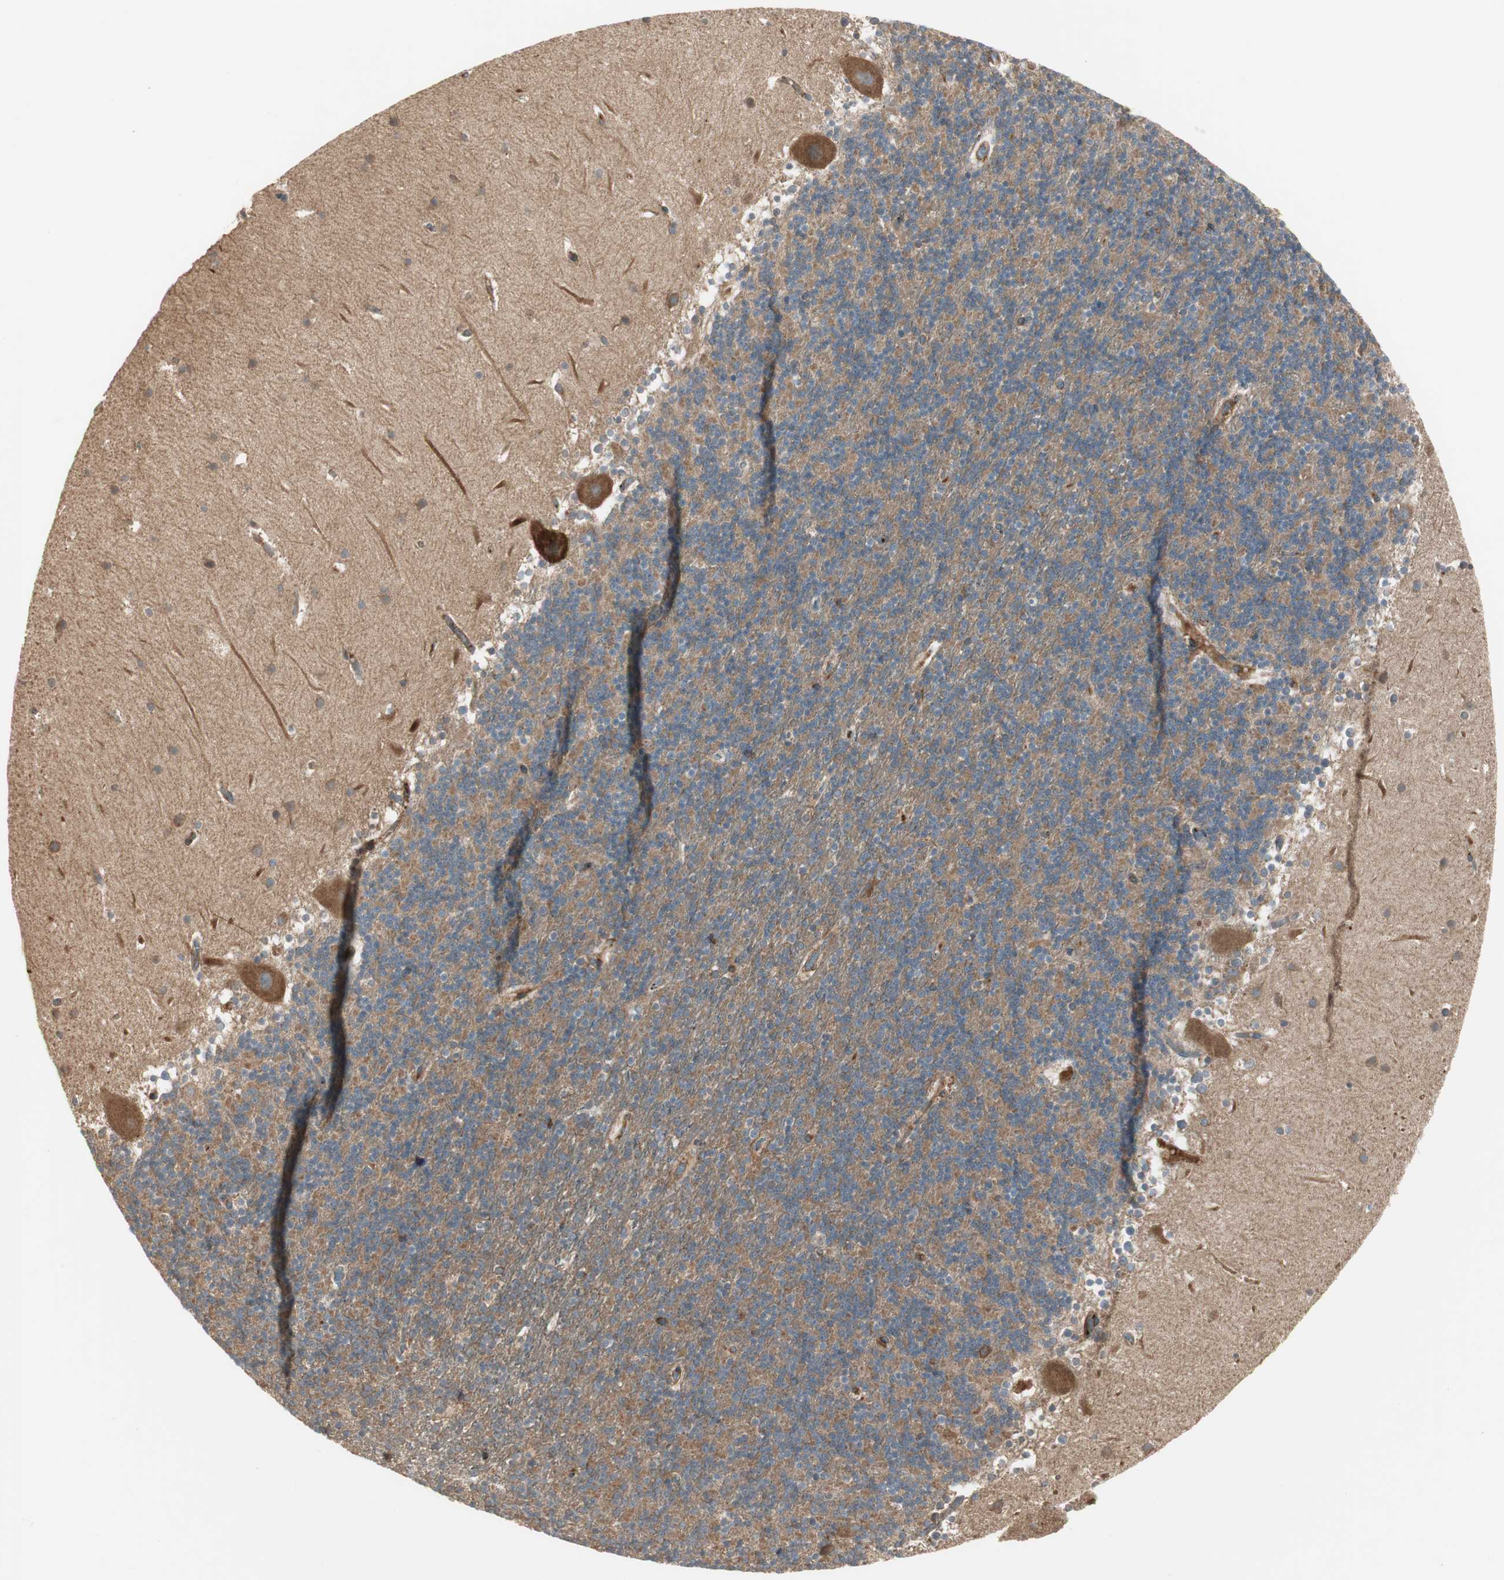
{"staining": {"intensity": "moderate", "quantity": "25%-75%", "location": "cytoplasmic/membranous"}, "tissue": "cerebellum", "cell_type": "Cells in granular layer", "image_type": "normal", "snomed": [{"axis": "morphology", "description": "Normal tissue, NOS"}, {"axis": "topography", "description": "Cerebellum"}], "caption": "The photomicrograph reveals immunohistochemical staining of normal cerebellum. There is moderate cytoplasmic/membranous staining is present in approximately 25%-75% of cells in granular layer. (DAB (3,3'-diaminobenzidine) = brown stain, brightfield microscopy at high magnification).", "gene": "PRKG1", "patient": {"sex": "male", "age": 45}}